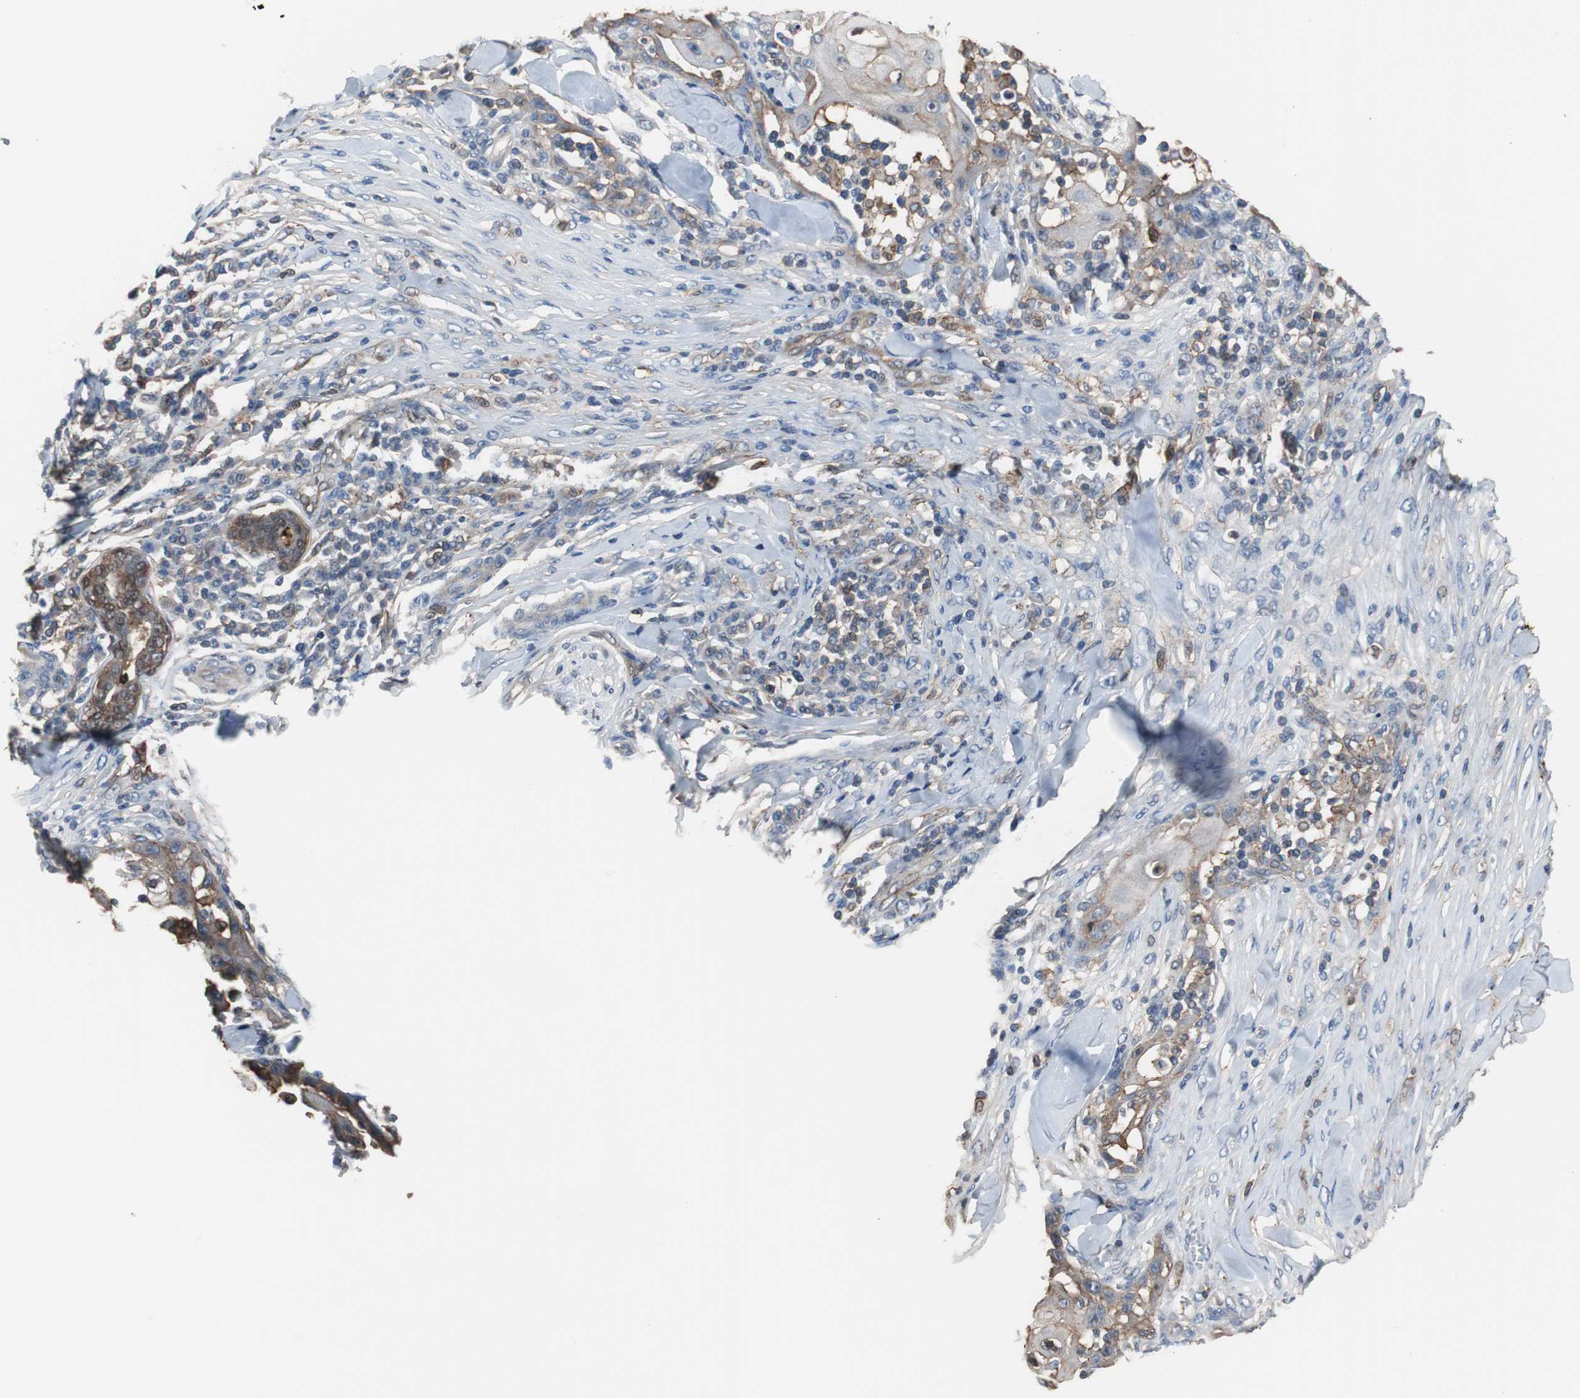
{"staining": {"intensity": "weak", "quantity": "25%-75%", "location": "cytoplasmic/membranous"}, "tissue": "skin cancer", "cell_type": "Tumor cells", "image_type": "cancer", "snomed": [{"axis": "morphology", "description": "Squamous cell carcinoma, NOS"}, {"axis": "topography", "description": "Skin"}], "caption": "The photomicrograph shows immunohistochemical staining of squamous cell carcinoma (skin). There is weak cytoplasmic/membranous expression is present in approximately 25%-75% of tumor cells.", "gene": "ANXA4", "patient": {"sex": "male", "age": 24}}